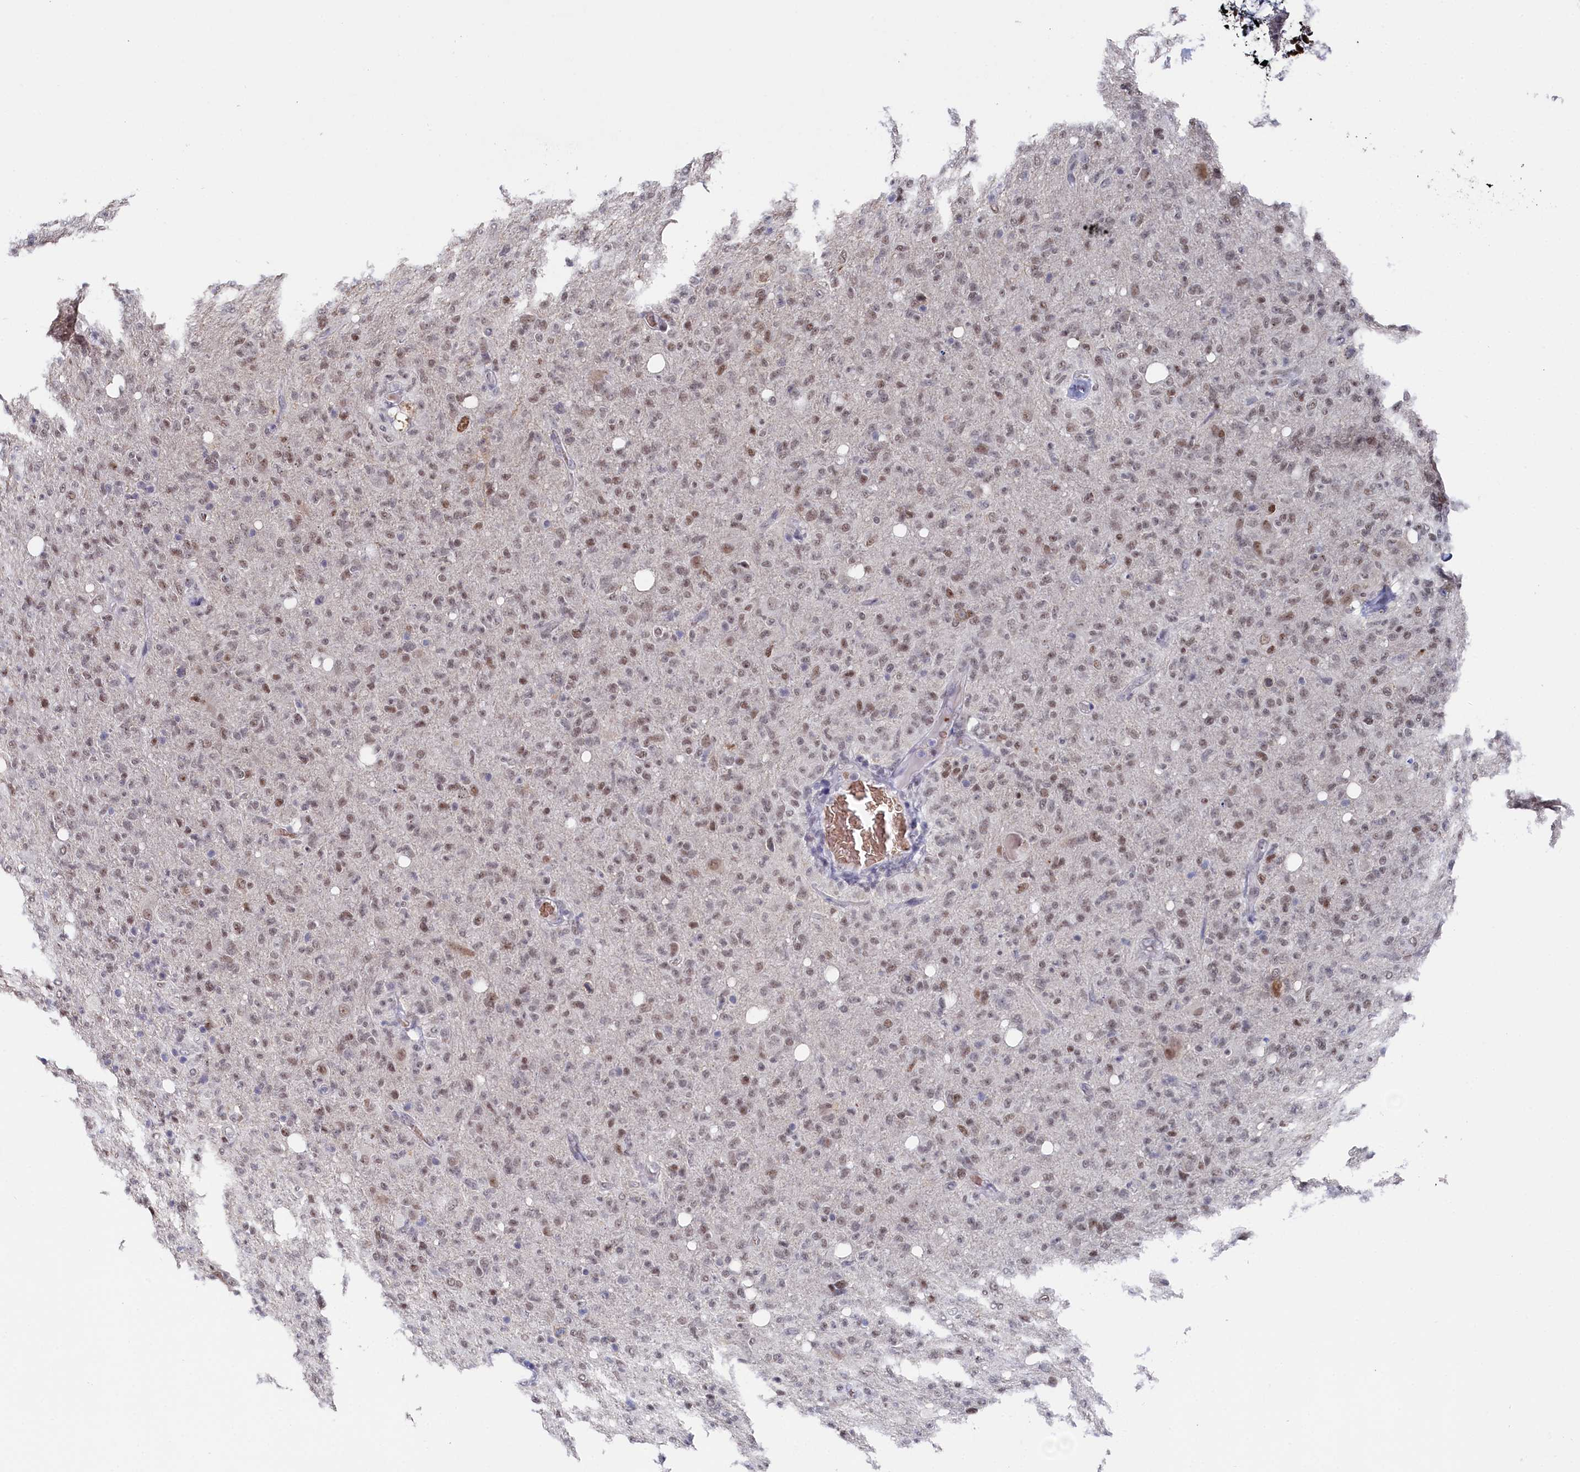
{"staining": {"intensity": "weak", "quantity": "25%-75%", "location": "nuclear"}, "tissue": "glioma", "cell_type": "Tumor cells", "image_type": "cancer", "snomed": [{"axis": "morphology", "description": "Glioma, malignant, High grade"}, {"axis": "topography", "description": "Brain"}], "caption": "Immunohistochemical staining of human malignant high-grade glioma reveals low levels of weak nuclear protein staining in about 25%-75% of tumor cells. The protein is shown in brown color, while the nuclei are stained blue.", "gene": "TIGD4", "patient": {"sex": "female", "age": 57}}